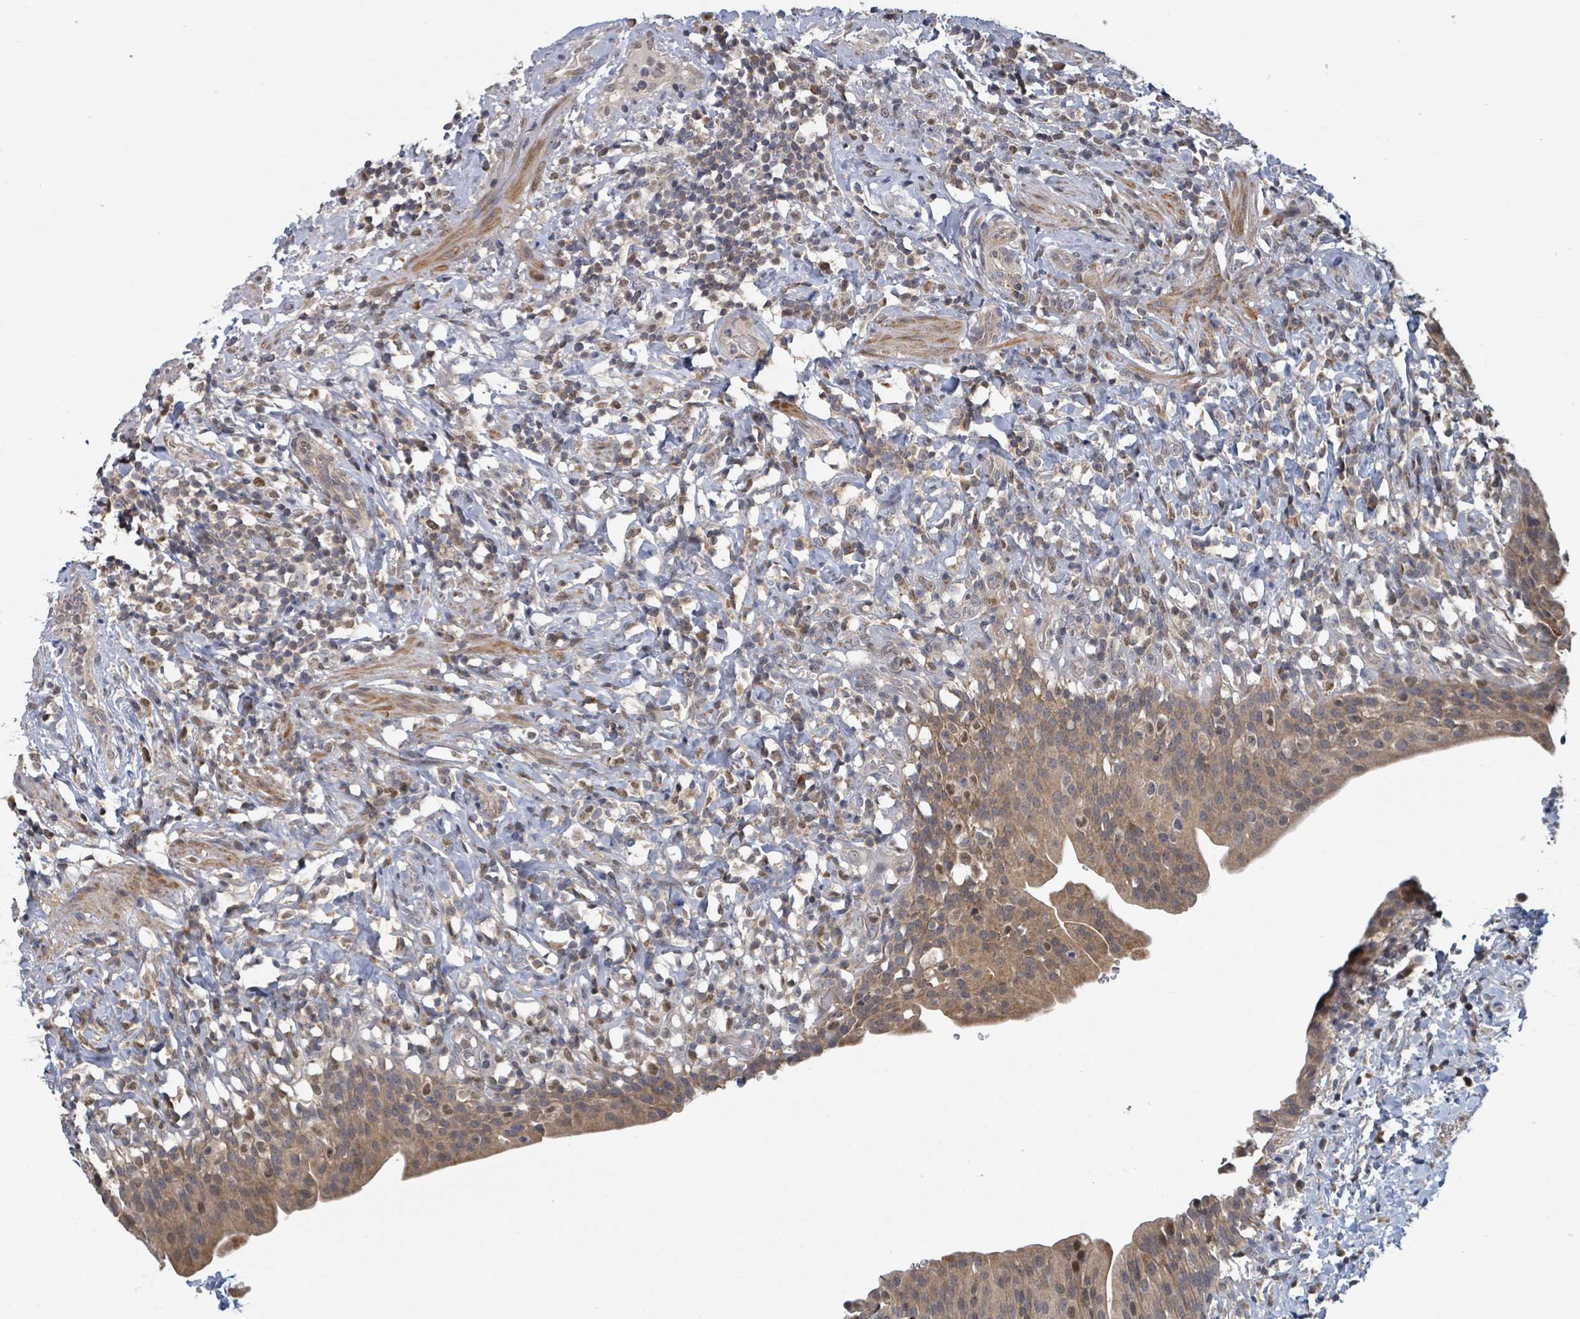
{"staining": {"intensity": "moderate", "quantity": "25%-75%", "location": "cytoplasmic/membranous,nuclear"}, "tissue": "urinary bladder", "cell_type": "Urothelial cells", "image_type": "normal", "snomed": [{"axis": "morphology", "description": "Normal tissue, NOS"}, {"axis": "morphology", "description": "Inflammation, NOS"}, {"axis": "topography", "description": "Urinary bladder"}], "caption": "An immunohistochemistry (IHC) micrograph of unremarkable tissue is shown. Protein staining in brown highlights moderate cytoplasmic/membranous,nuclear positivity in urinary bladder within urothelial cells.", "gene": "HIVEP1", "patient": {"sex": "male", "age": 64}}